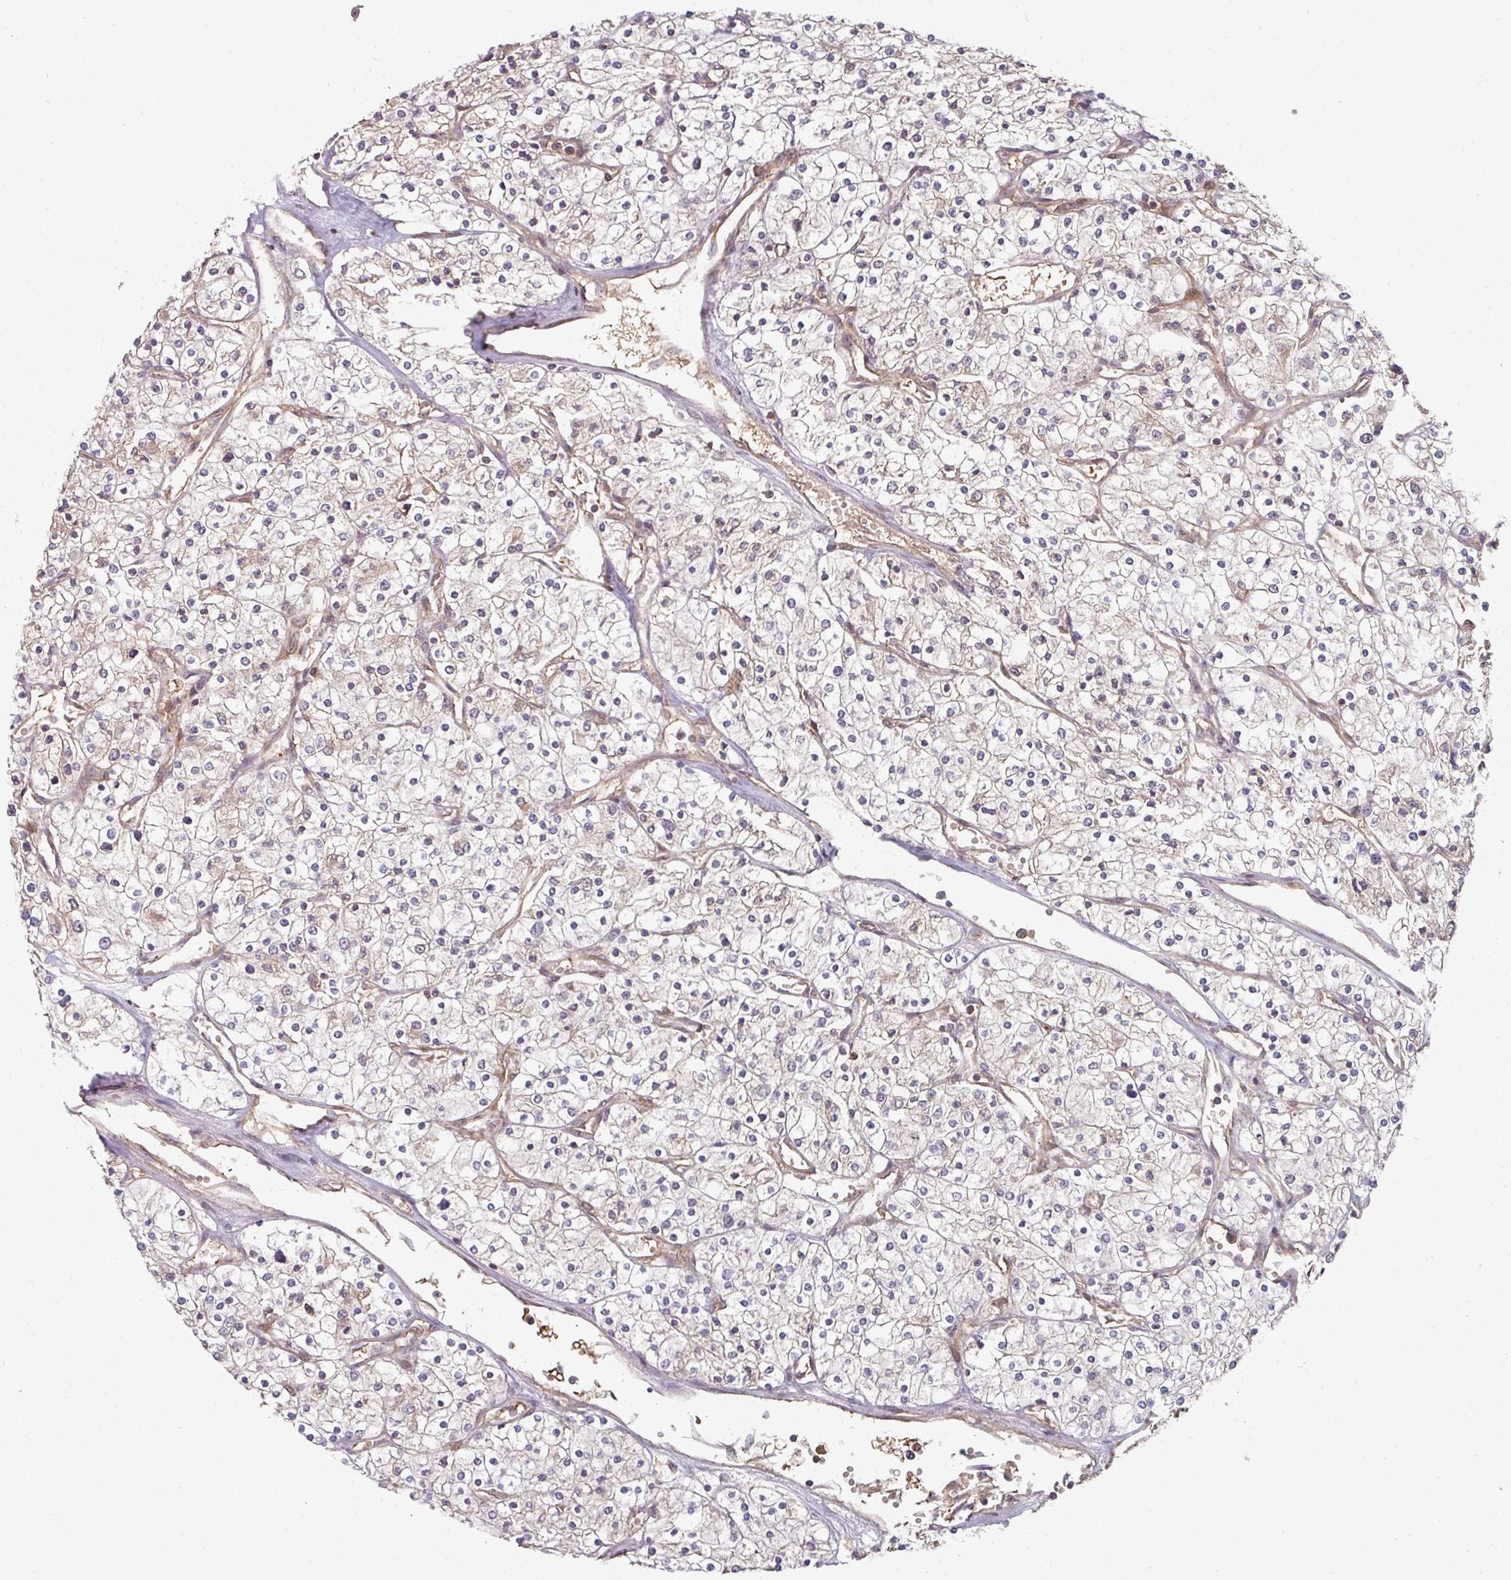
{"staining": {"intensity": "negative", "quantity": "none", "location": "none"}, "tissue": "renal cancer", "cell_type": "Tumor cells", "image_type": "cancer", "snomed": [{"axis": "morphology", "description": "Adenocarcinoma, NOS"}, {"axis": "topography", "description": "Kidney"}], "caption": "A histopathology image of renal adenocarcinoma stained for a protein reveals no brown staining in tumor cells. Nuclei are stained in blue.", "gene": "EIF4EBP2", "patient": {"sex": "male", "age": 80}}